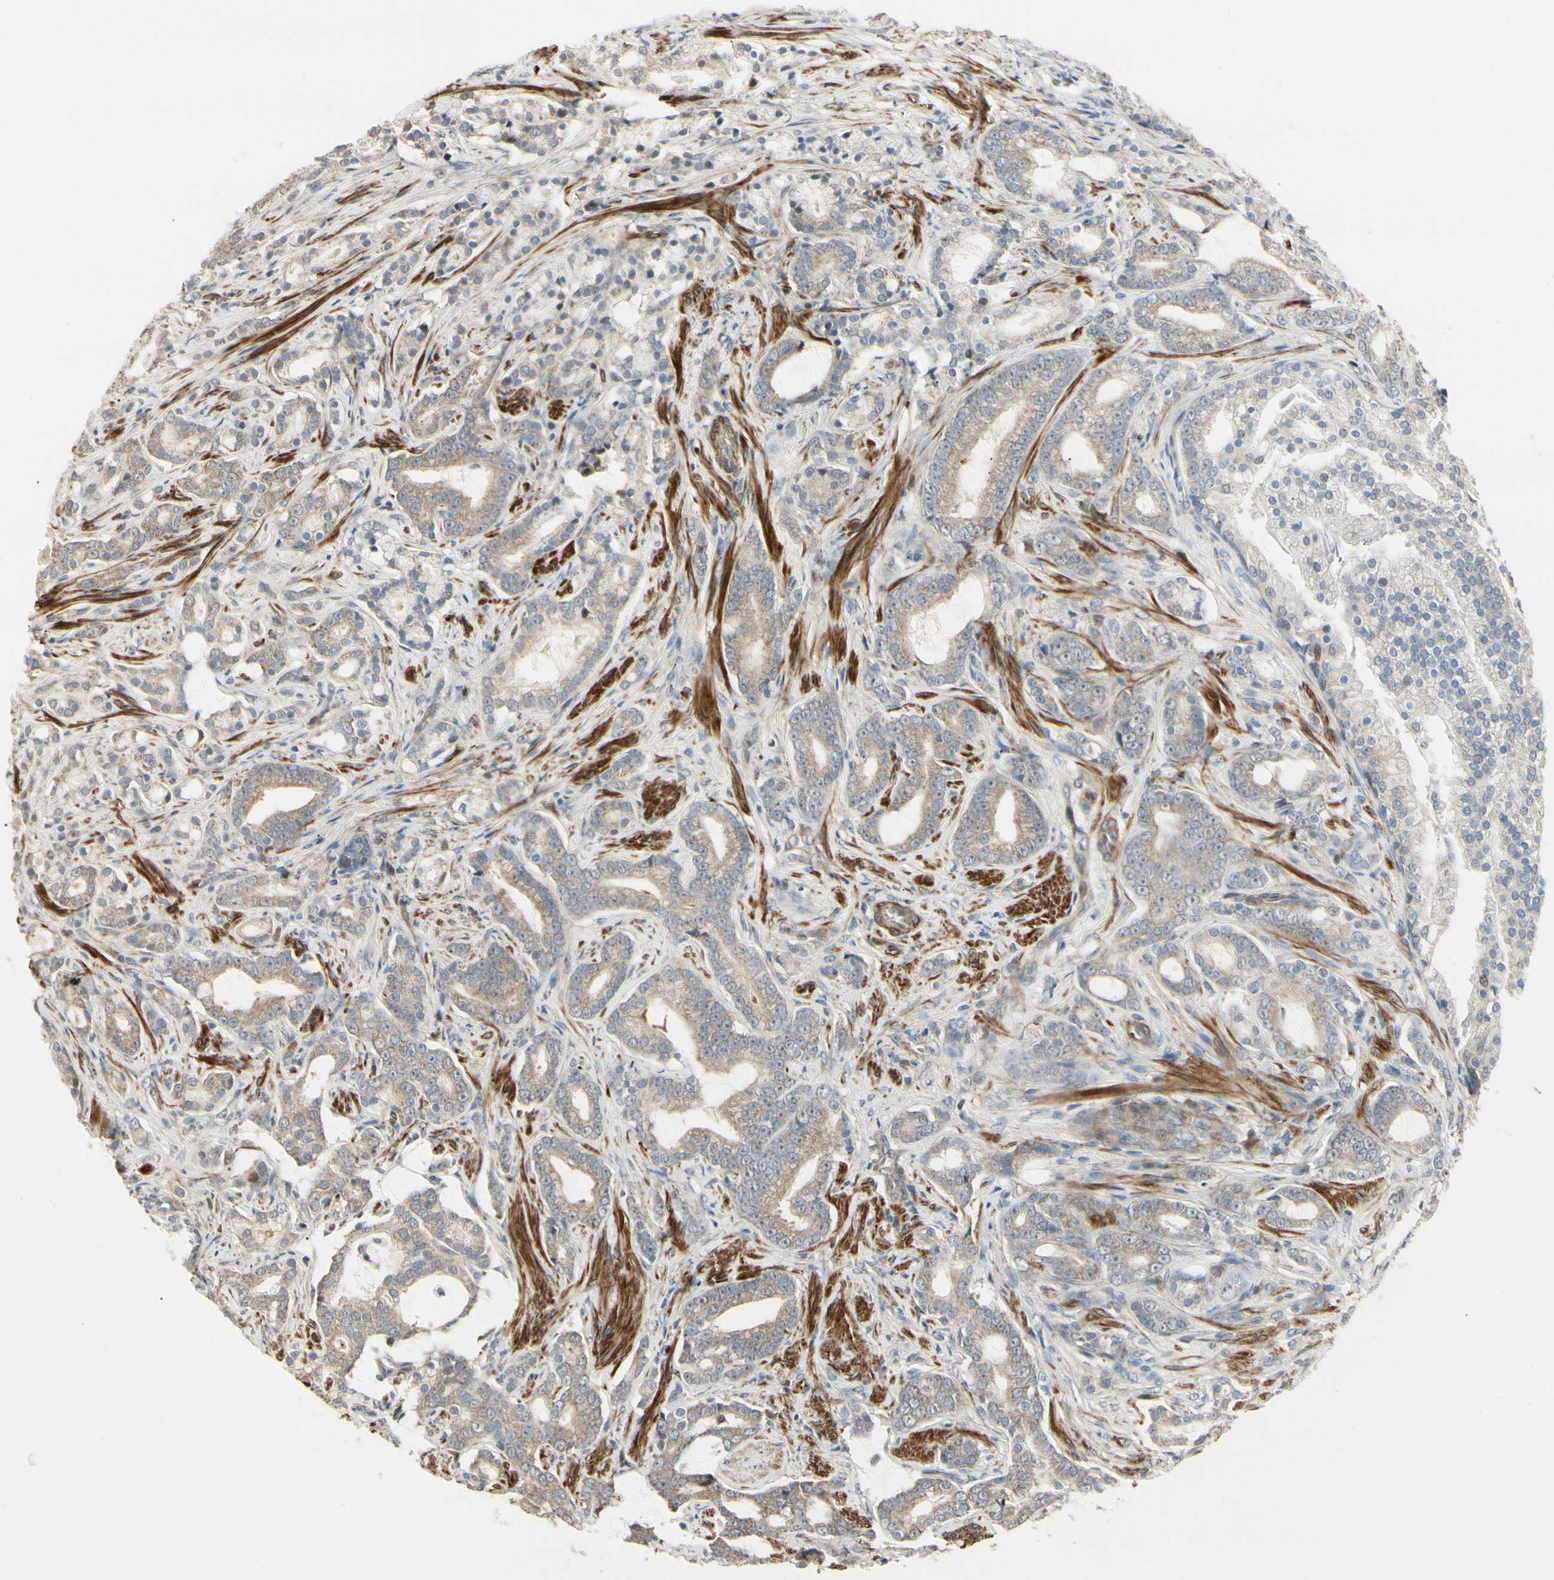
{"staining": {"intensity": "weak", "quantity": ">75%", "location": "cytoplasmic/membranous"}, "tissue": "prostate cancer", "cell_type": "Tumor cells", "image_type": "cancer", "snomed": [{"axis": "morphology", "description": "Adenocarcinoma, Low grade"}, {"axis": "topography", "description": "Prostate"}], "caption": "This is an image of immunohistochemistry staining of prostate cancer (low-grade adenocarcinoma), which shows weak positivity in the cytoplasmic/membranous of tumor cells.", "gene": "P4HA3", "patient": {"sex": "male", "age": 58}}